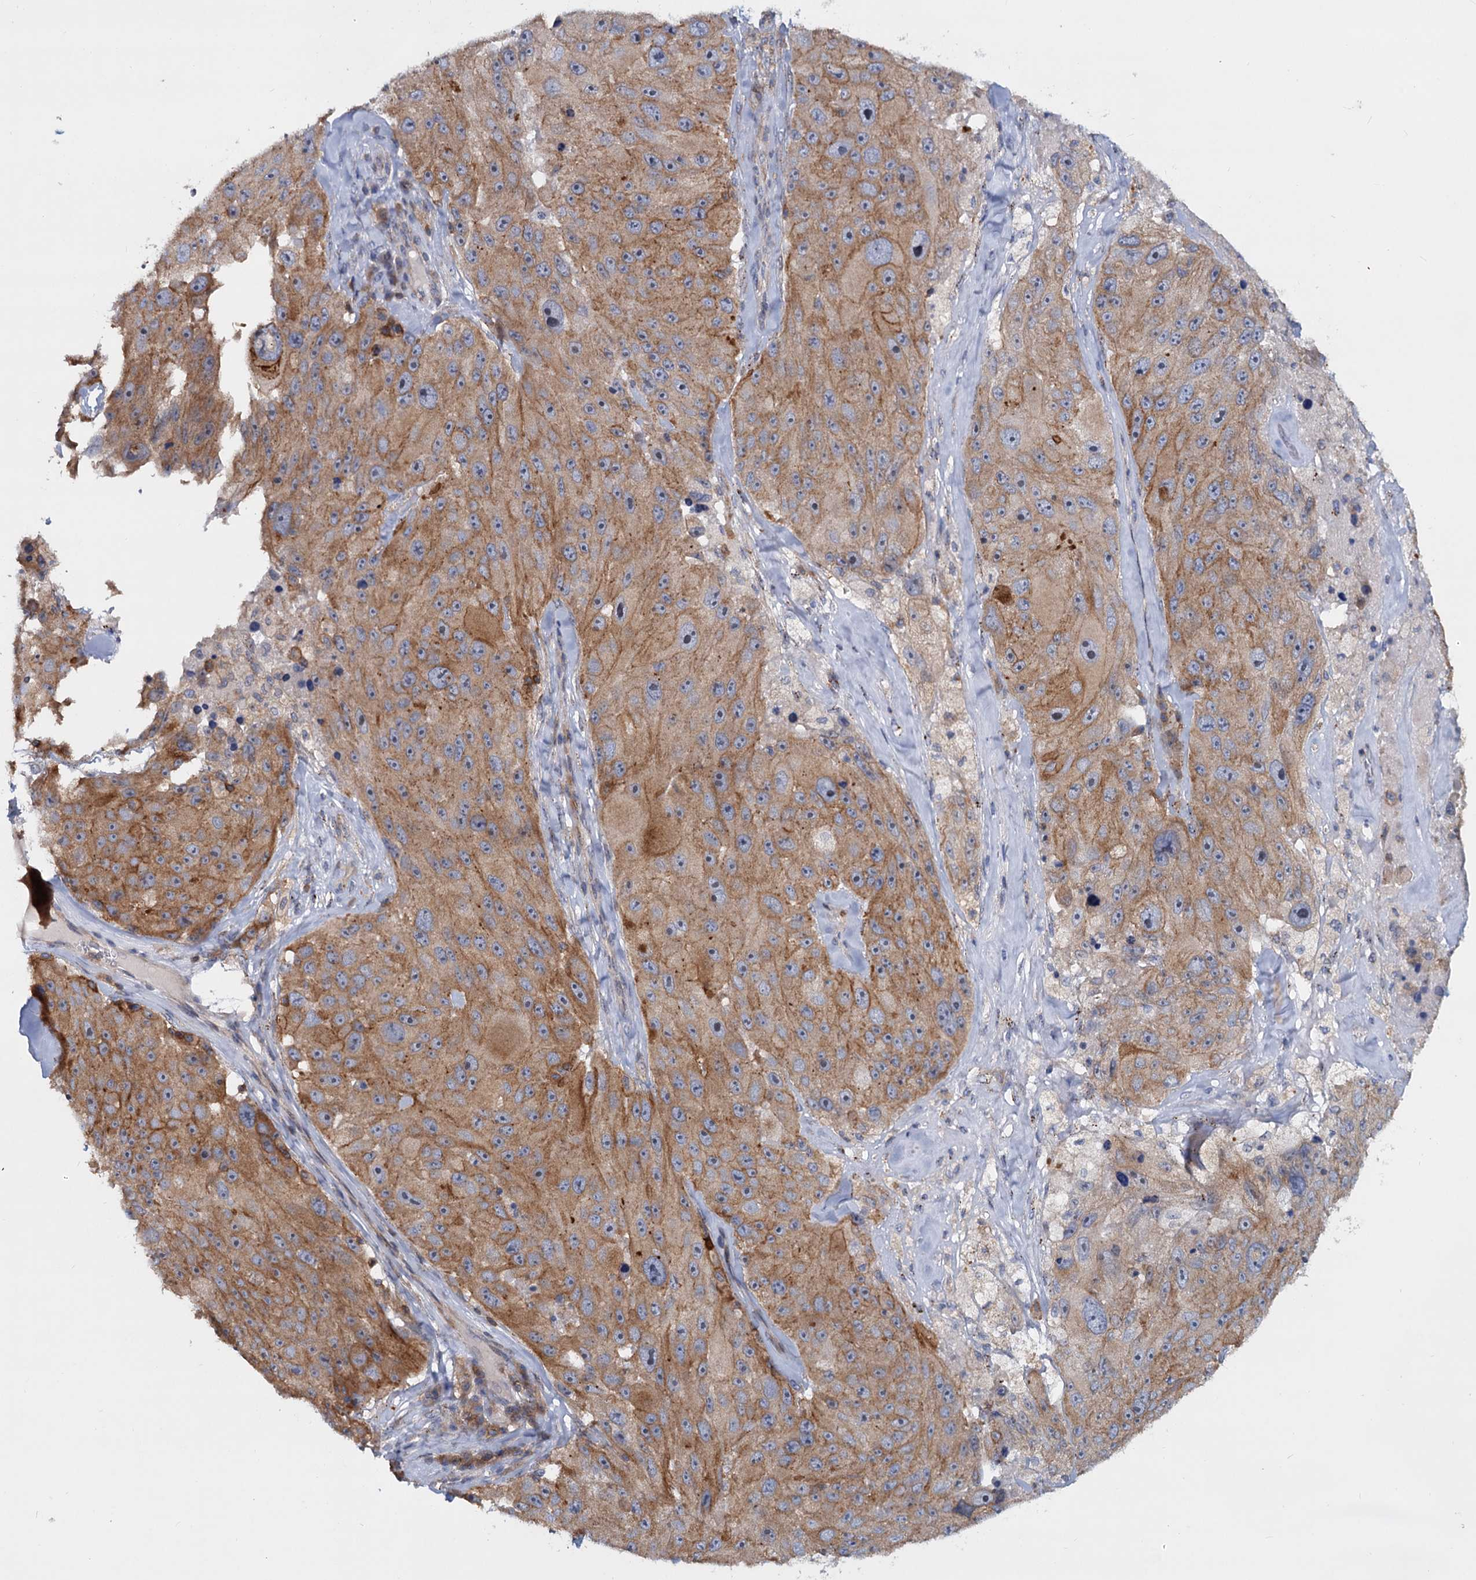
{"staining": {"intensity": "moderate", "quantity": ">75%", "location": "cytoplasmic/membranous"}, "tissue": "melanoma", "cell_type": "Tumor cells", "image_type": "cancer", "snomed": [{"axis": "morphology", "description": "Malignant melanoma, Metastatic site"}, {"axis": "topography", "description": "Lymph node"}], "caption": "Malignant melanoma (metastatic site) stained with a protein marker reveals moderate staining in tumor cells.", "gene": "LRCH4", "patient": {"sex": "male", "age": 62}}